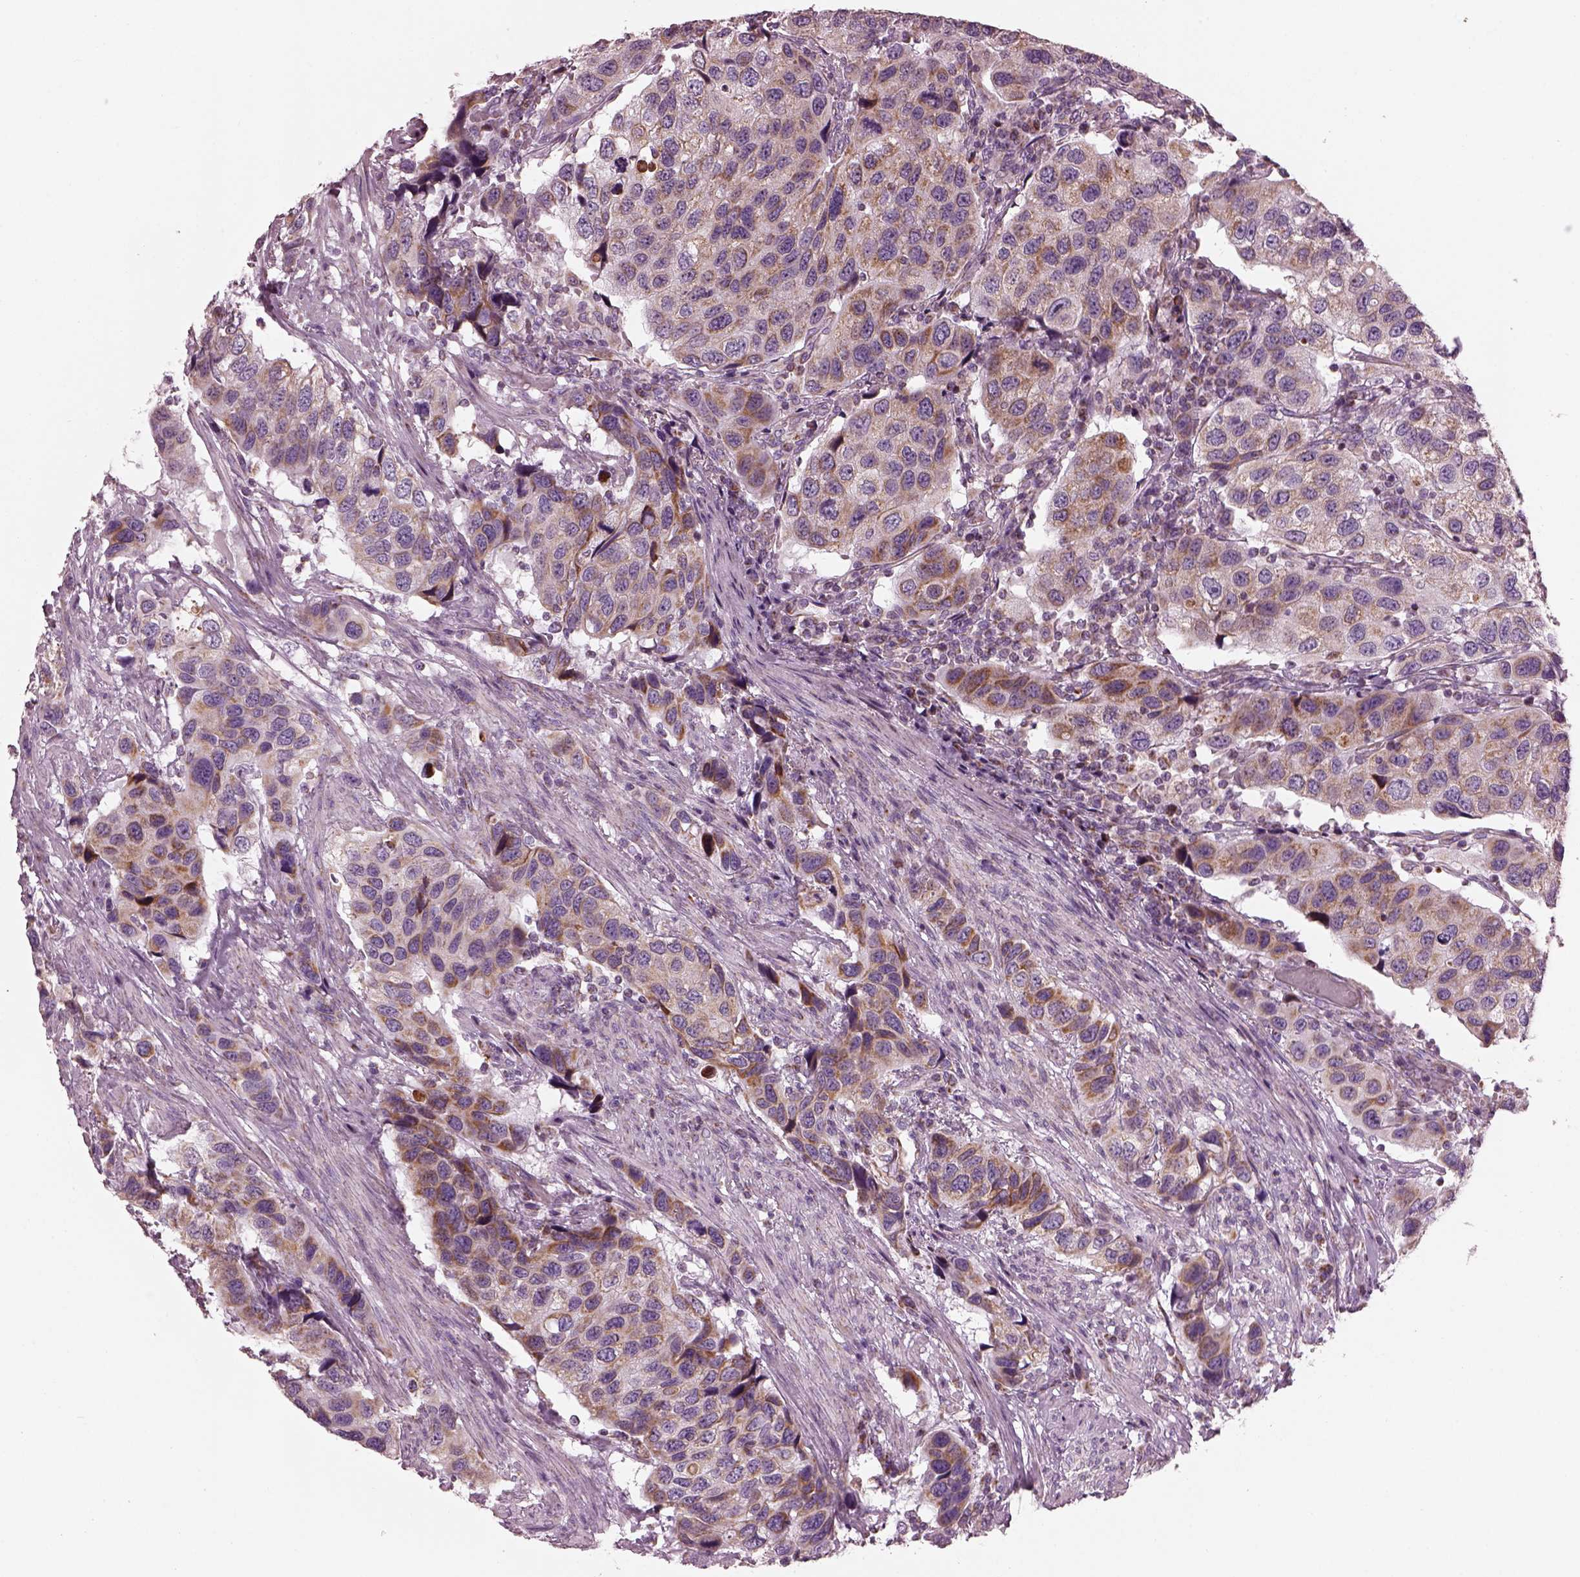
{"staining": {"intensity": "moderate", "quantity": ">75%", "location": "cytoplasmic/membranous"}, "tissue": "urothelial cancer", "cell_type": "Tumor cells", "image_type": "cancer", "snomed": [{"axis": "morphology", "description": "Urothelial carcinoma, High grade"}, {"axis": "topography", "description": "Urinary bladder"}], "caption": "Moderate cytoplasmic/membranous positivity for a protein is seen in about >75% of tumor cells of high-grade urothelial carcinoma using immunohistochemistry.", "gene": "ATP5MF", "patient": {"sex": "male", "age": 79}}